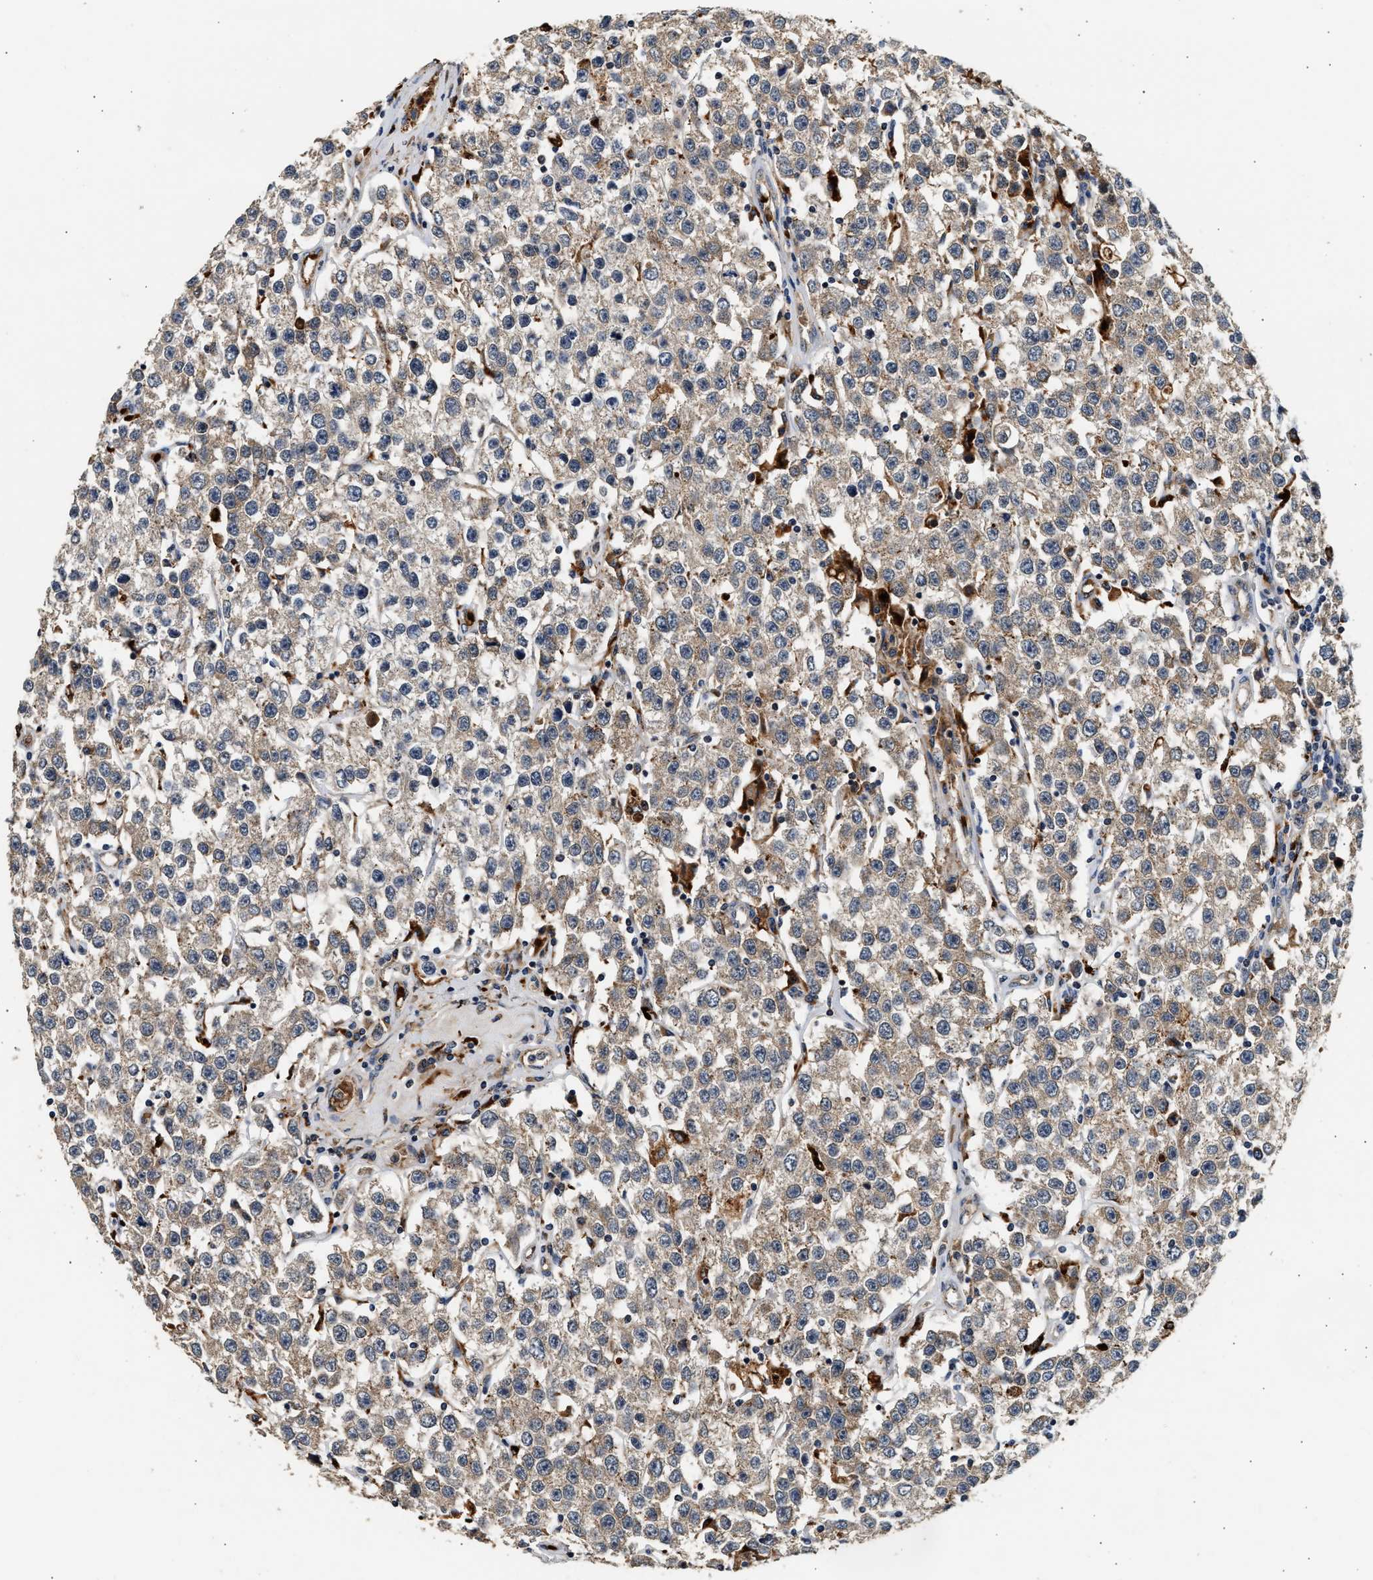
{"staining": {"intensity": "weak", "quantity": ">75%", "location": "cytoplasmic/membranous"}, "tissue": "testis cancer", "cell_type": "Tumor cells", "image_type": "cancer", "snomed": [{"axis": "morphology", "description": "Seminoma, NOS"}, {"axis": "topography", "description": "Testis"}], "caption": "A brown stain labels weak cytoplasmic/membranous staining of a protein in testis cancer (seminoma) tumor cells. The staining is performed using DAB (3,3'-diaminobenzidine) brown chromogen to label protein expression. The nuclei are counter-stained blue using hematoxylin.", "gene": "PLD3", "patient": {"sex": "male", "age": 52}}